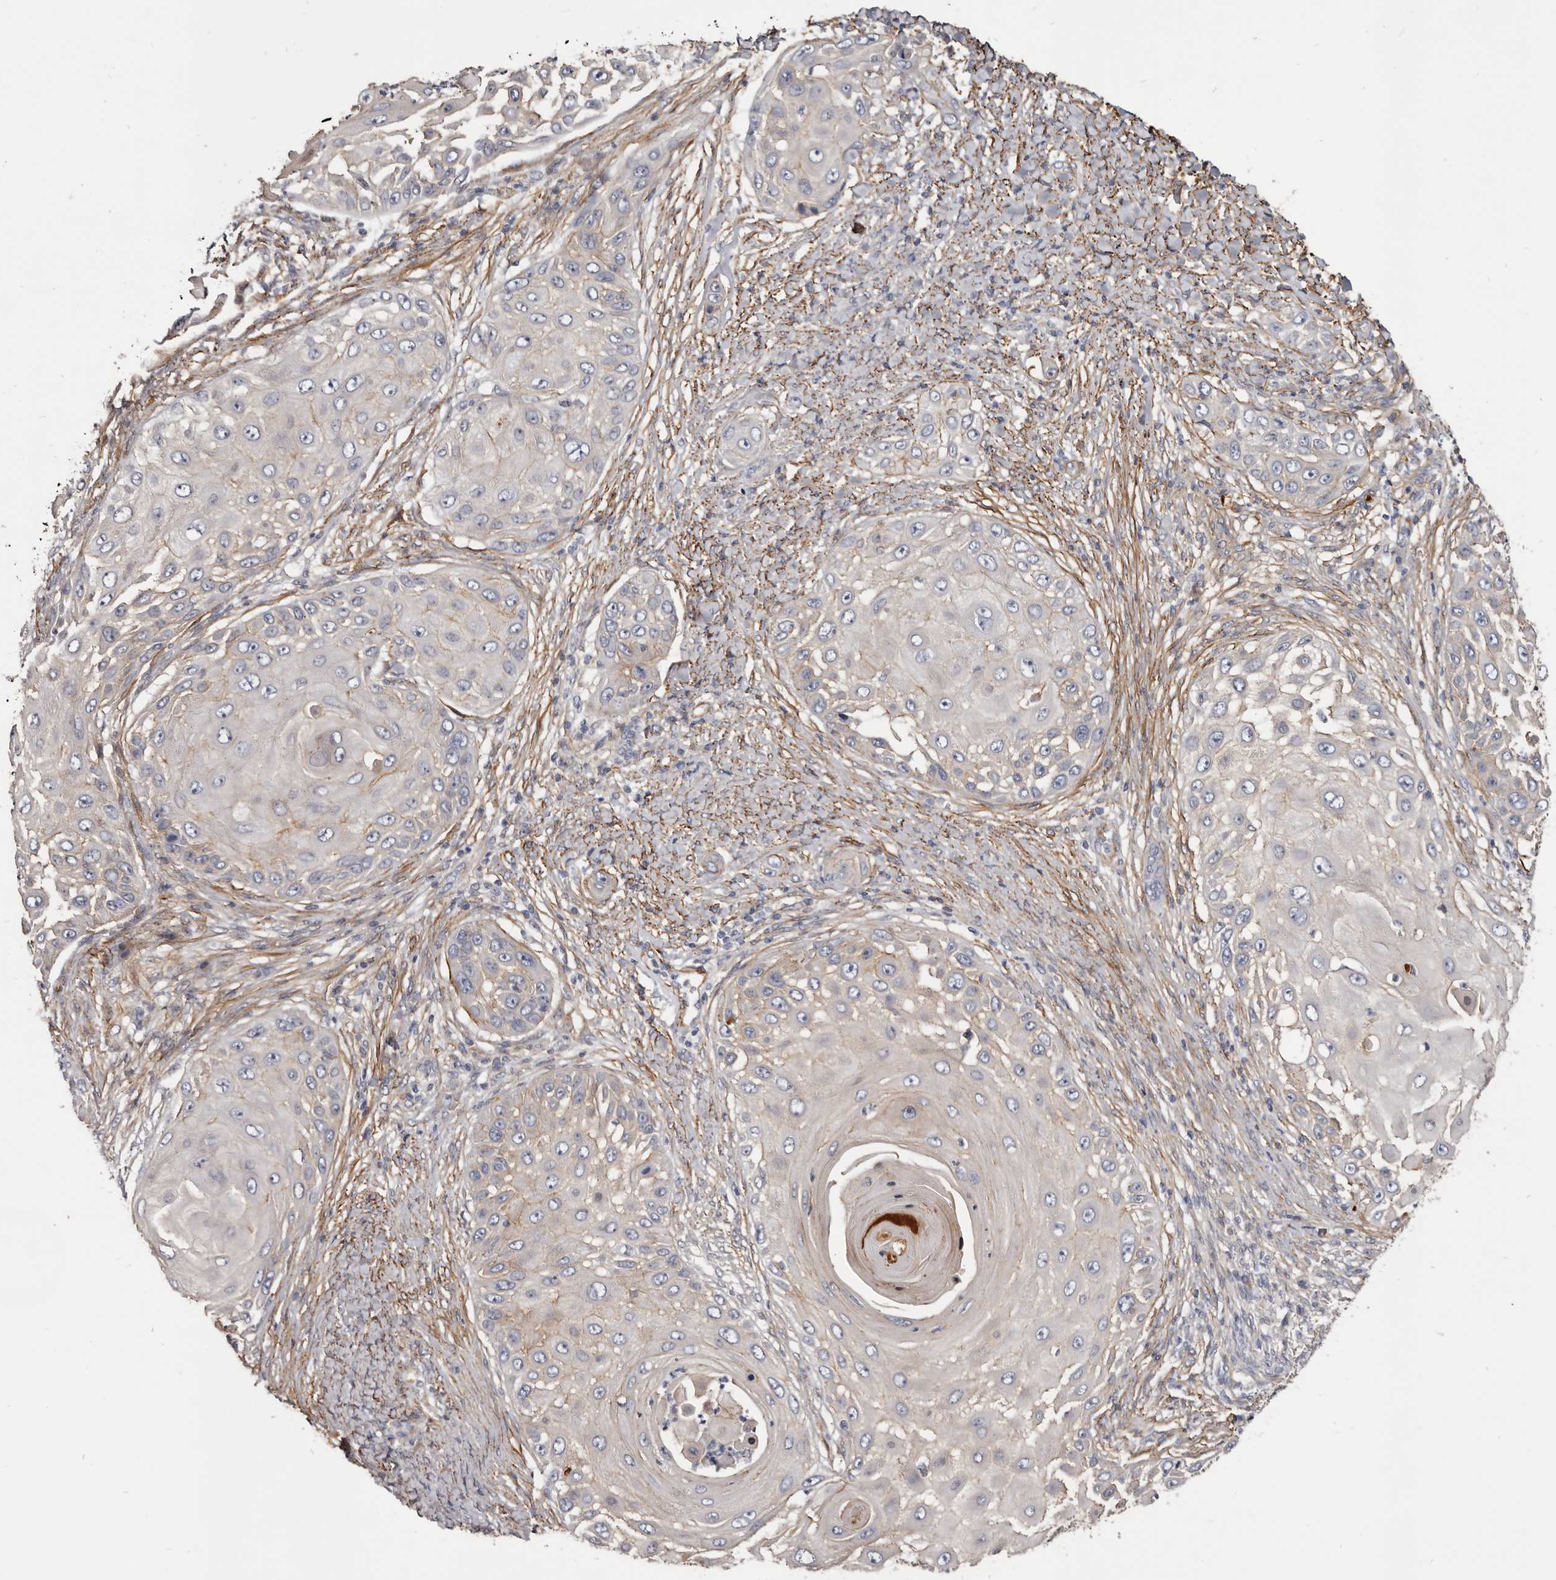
{"staining": {"intensity": "negative", "quantity": "none", "location": "none"}, "tissue": "skin cancer", "cell_type": "Tumor cells", "image_type": "cancer", "snomed": [{"axis": "morphology", "description": "Squamous cell carcinoma, NOS"}, {"axis": "topography", "description": "Skin"}], "caption": "Tumor cells show no significant protein positivity in skin cancer.", "gene": "CGN", "patient": {"sex": "female", "age": 44}}